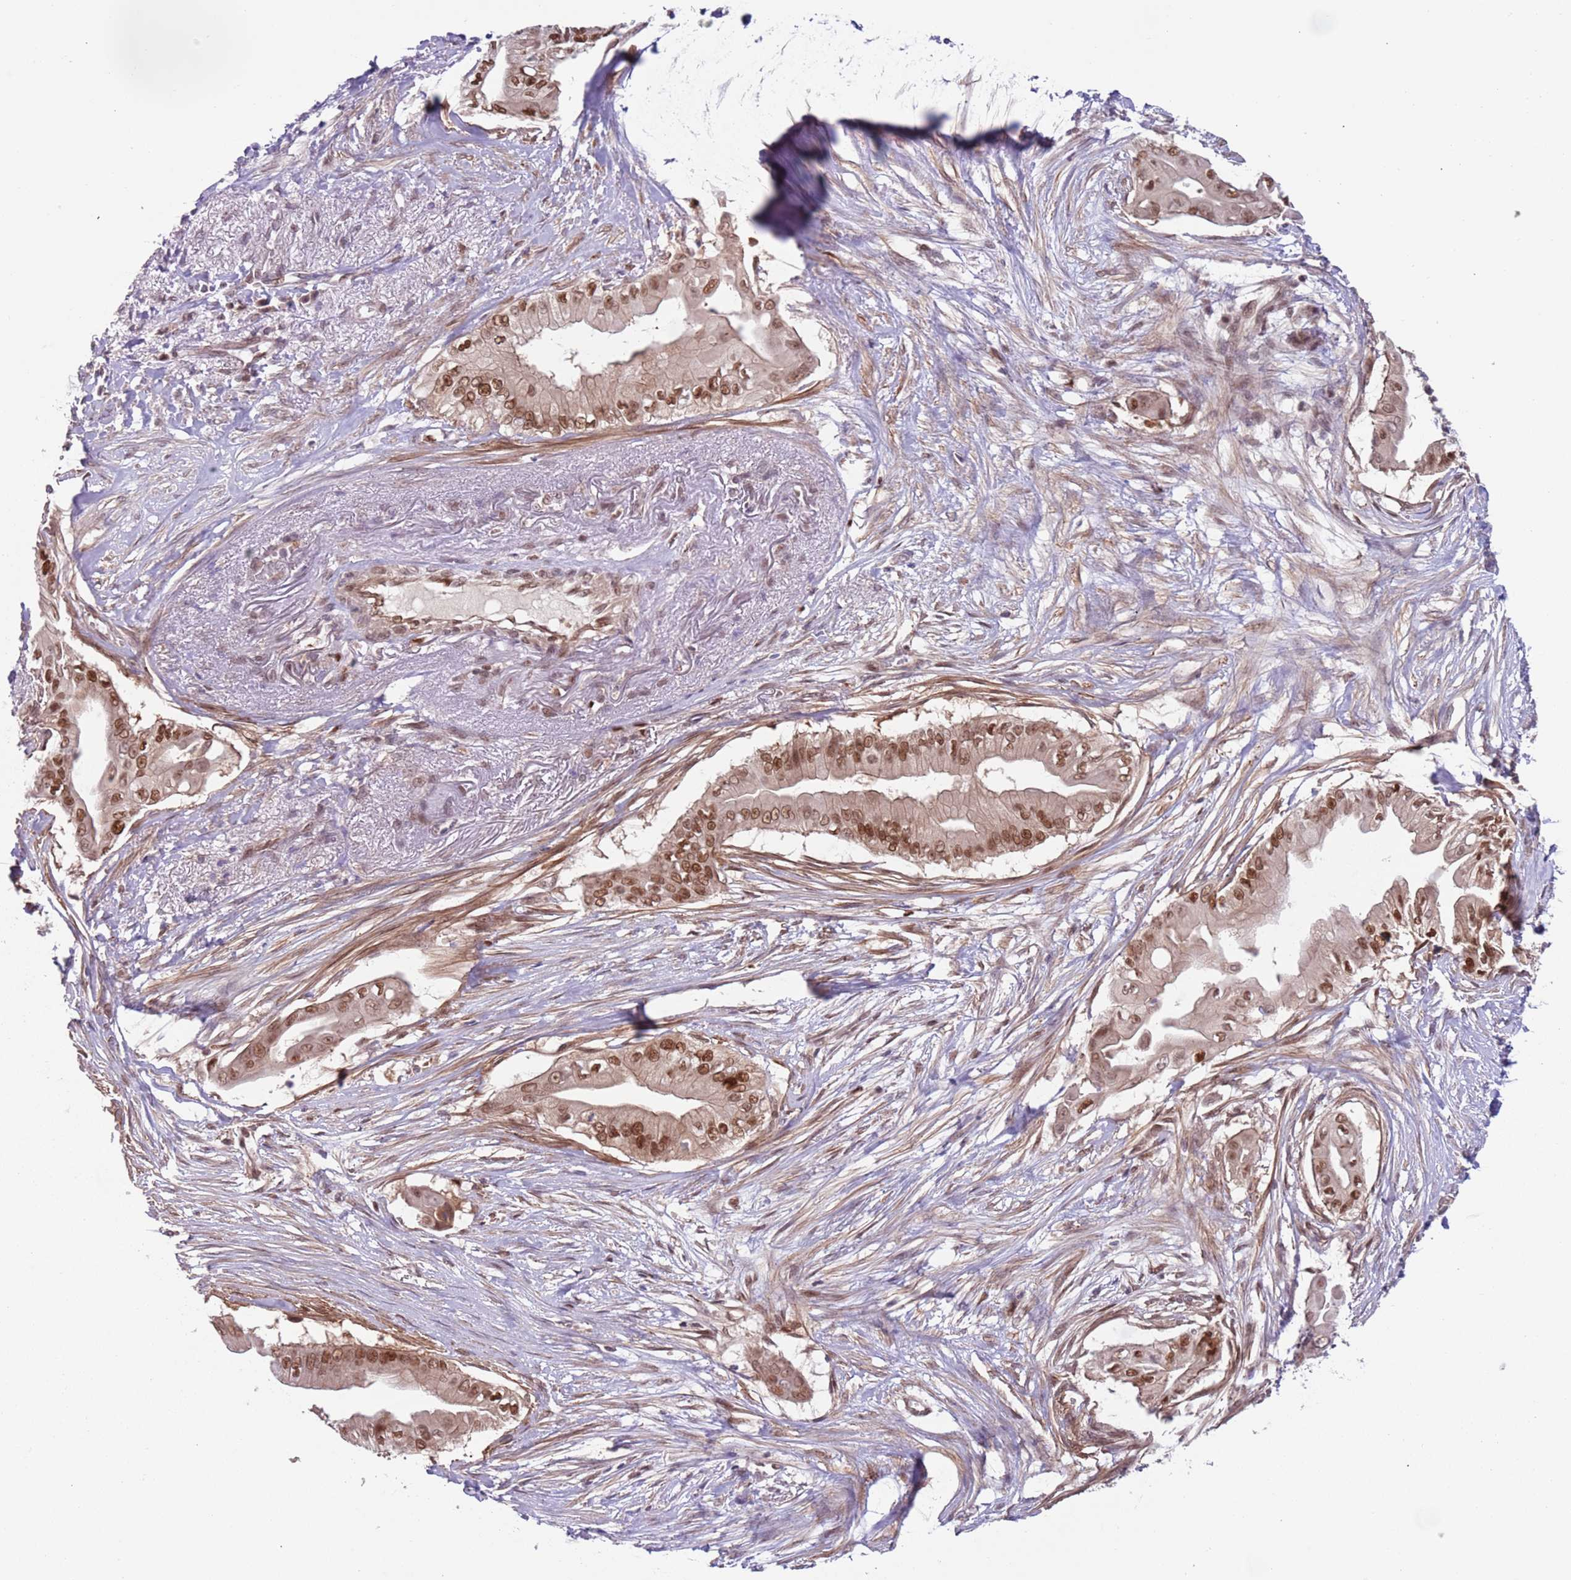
{"staining": {"intensity": "moderate", "quantity": ">75%", "location": "nuclear"}, "tissue": "pancreatic cancer", "cell_type": "Tumor cells", "image_type": "cancer", "snomed": [{"axis": "morphology", "description": "Adenocarcinoma, NOS"}, {"axis": "topography", "description": "Pancreas"}], "caption": "The immunohistochemical stain labels moderate nuclear expression in tumor cells of pancreatic cancer tissue. (DAB = brown stain, brightfield microscopy at high magnification).", "gene": "RMND5B", "patient": {"sex": "male", "age": 71}}